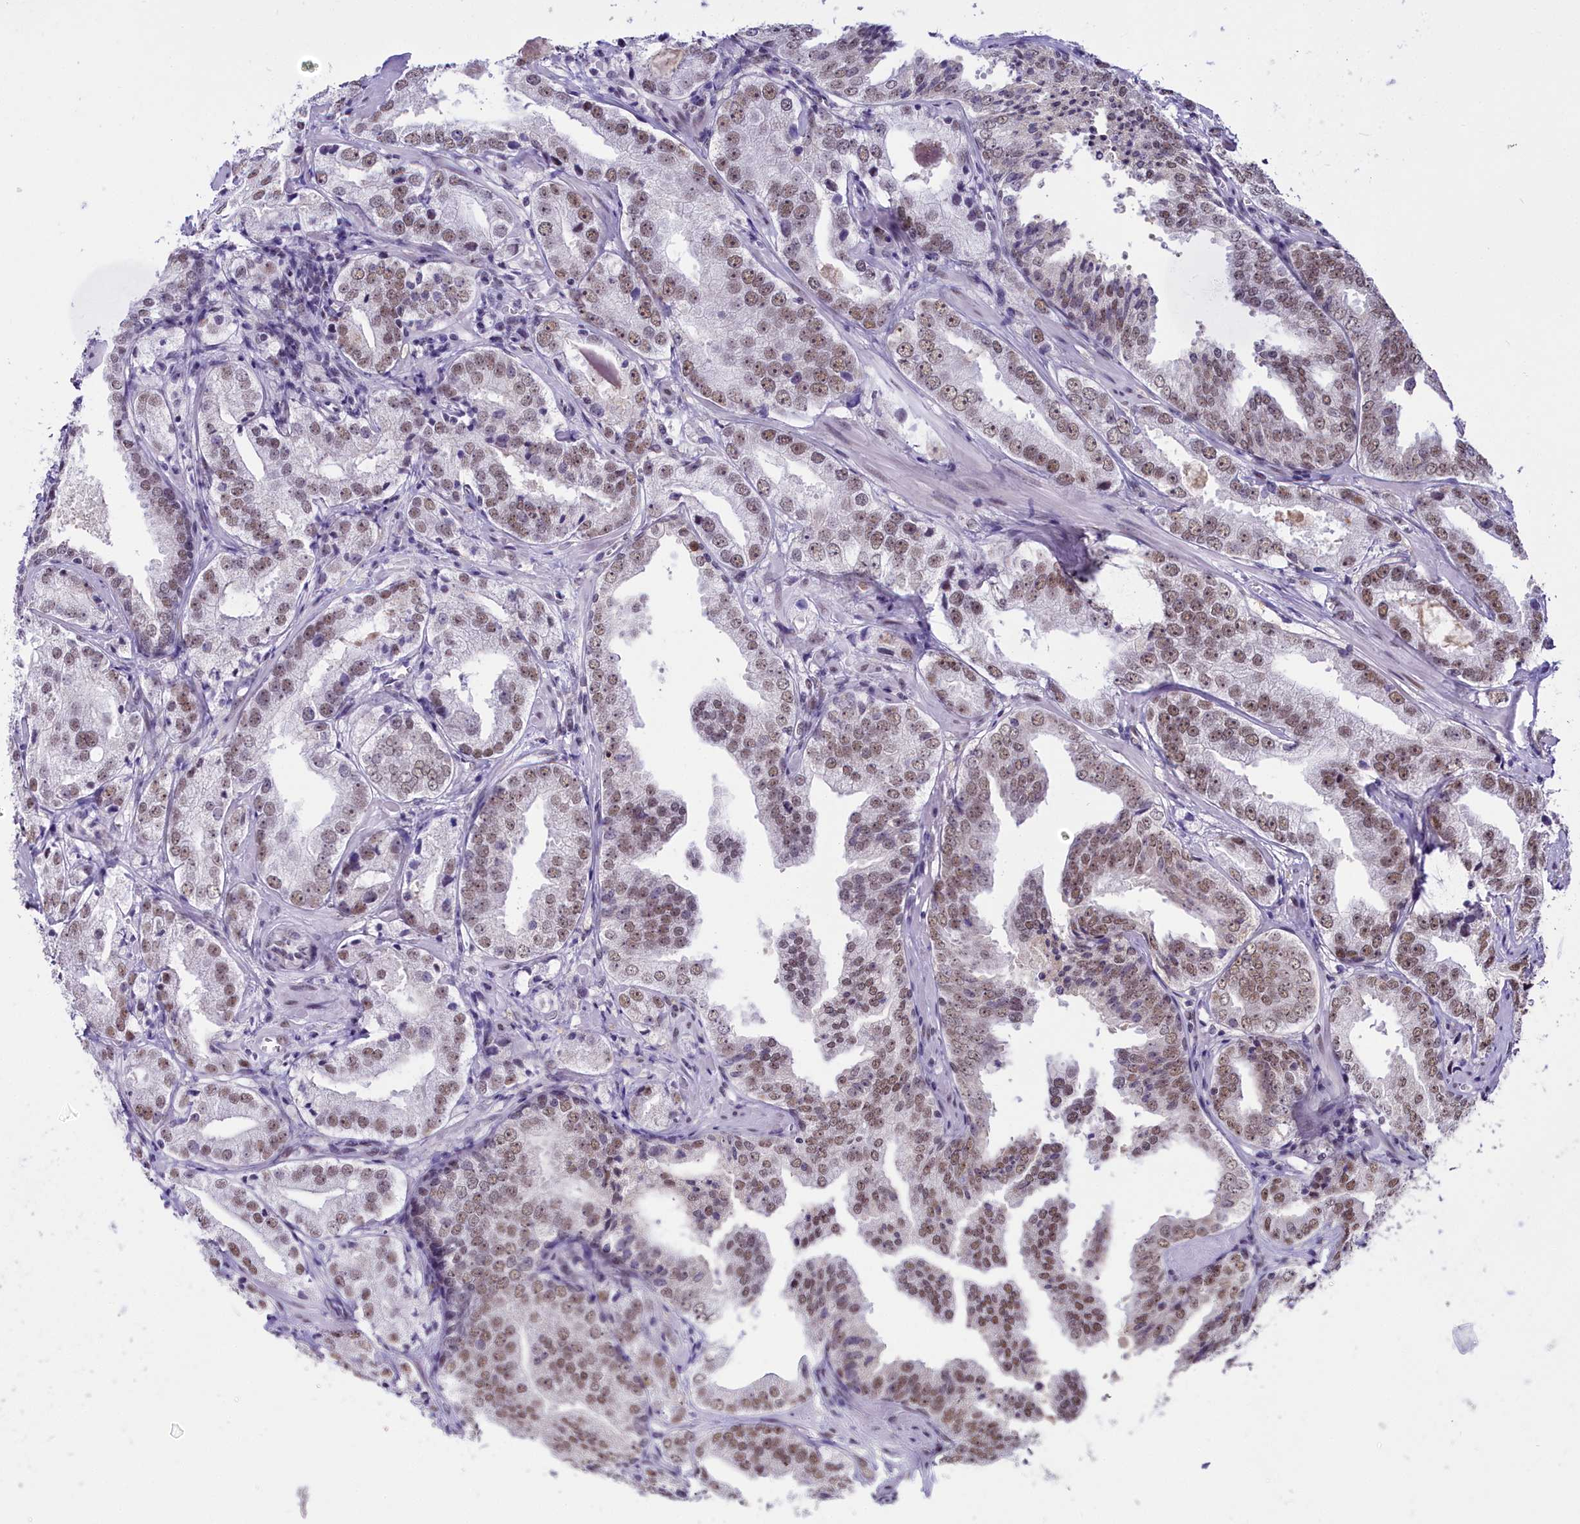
{"staining": {"intensity": "moderate", "quantity": ">75%", "location": "nuclear"}, "tissue": "prostate cancer", "cell_type": "Tumor cells", "image_type": "cancer", "snomed": [{"axis": "morphology", "description": "Adenocarcinoma, Low grade"}, {"axis": "topography", "description": "Prostate"}], "caption": "This micrograph exhibits IHC staining of prostate cancer (adenocarcinoma (low-grade)), with medium moderate nuclear staining in about >75% of tumor cells.", "gene": "RBM12", "patient": {"sex": "male", "age": 60}}